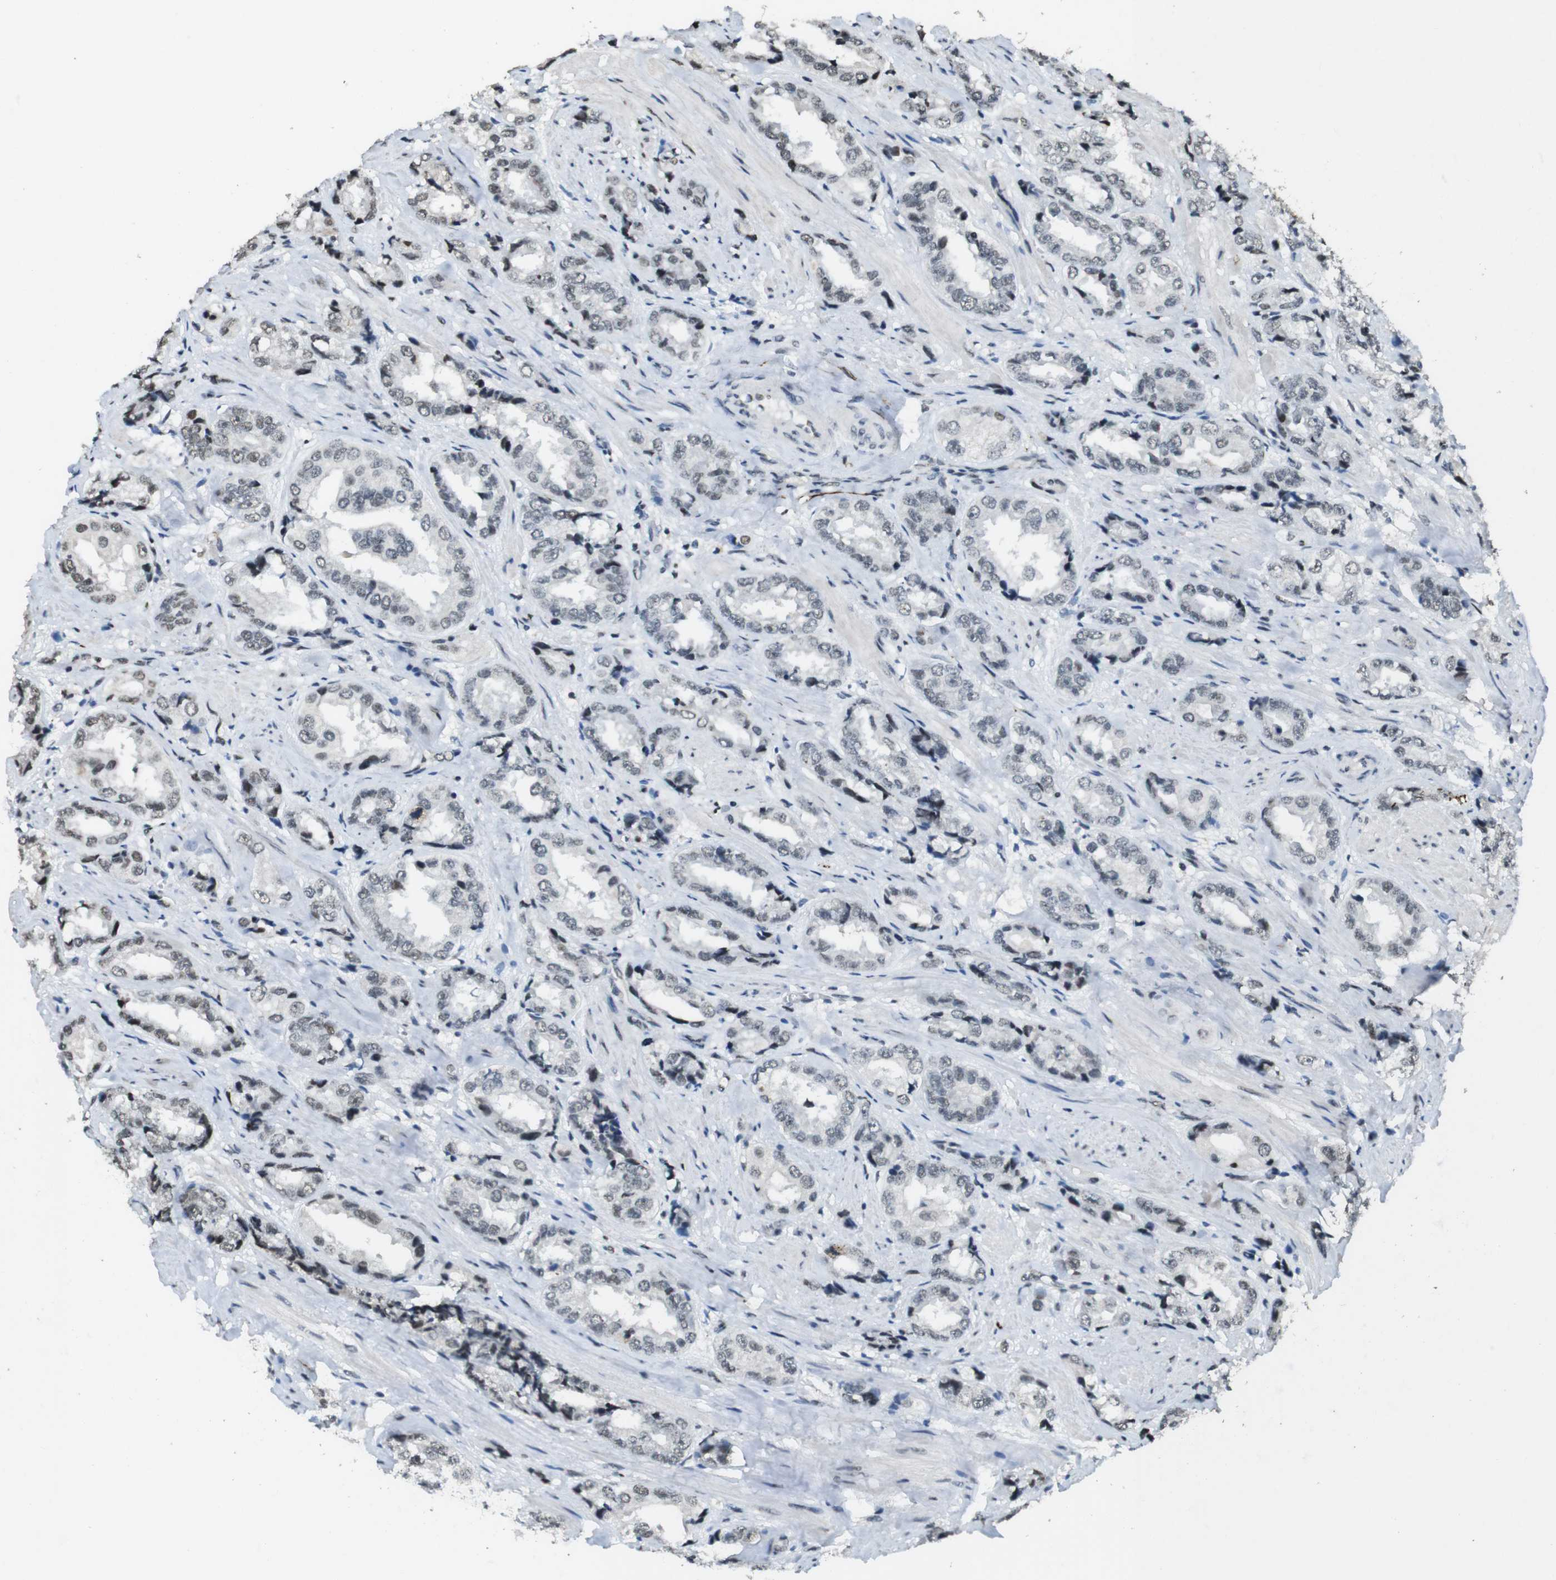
{"staining": {"intensity": "weak", "quantity": "<25%", "location": "nuclear"}, "tissue": "prostate cancer", "cell_type": "Tumor cells", "image_type": "cancer", "snomed": [{"axis": "morphology", "description": "Adenocarcinoma, High grade"}, {"axis": "topography", "description": "Prostate"}], "caption": "Tumor cells are negative for brown protein staining in prostate cancer (high-grade adenocarcinoma).", "gene": "CSNK2B", "patient": {"sex": "male", "age": 61}}